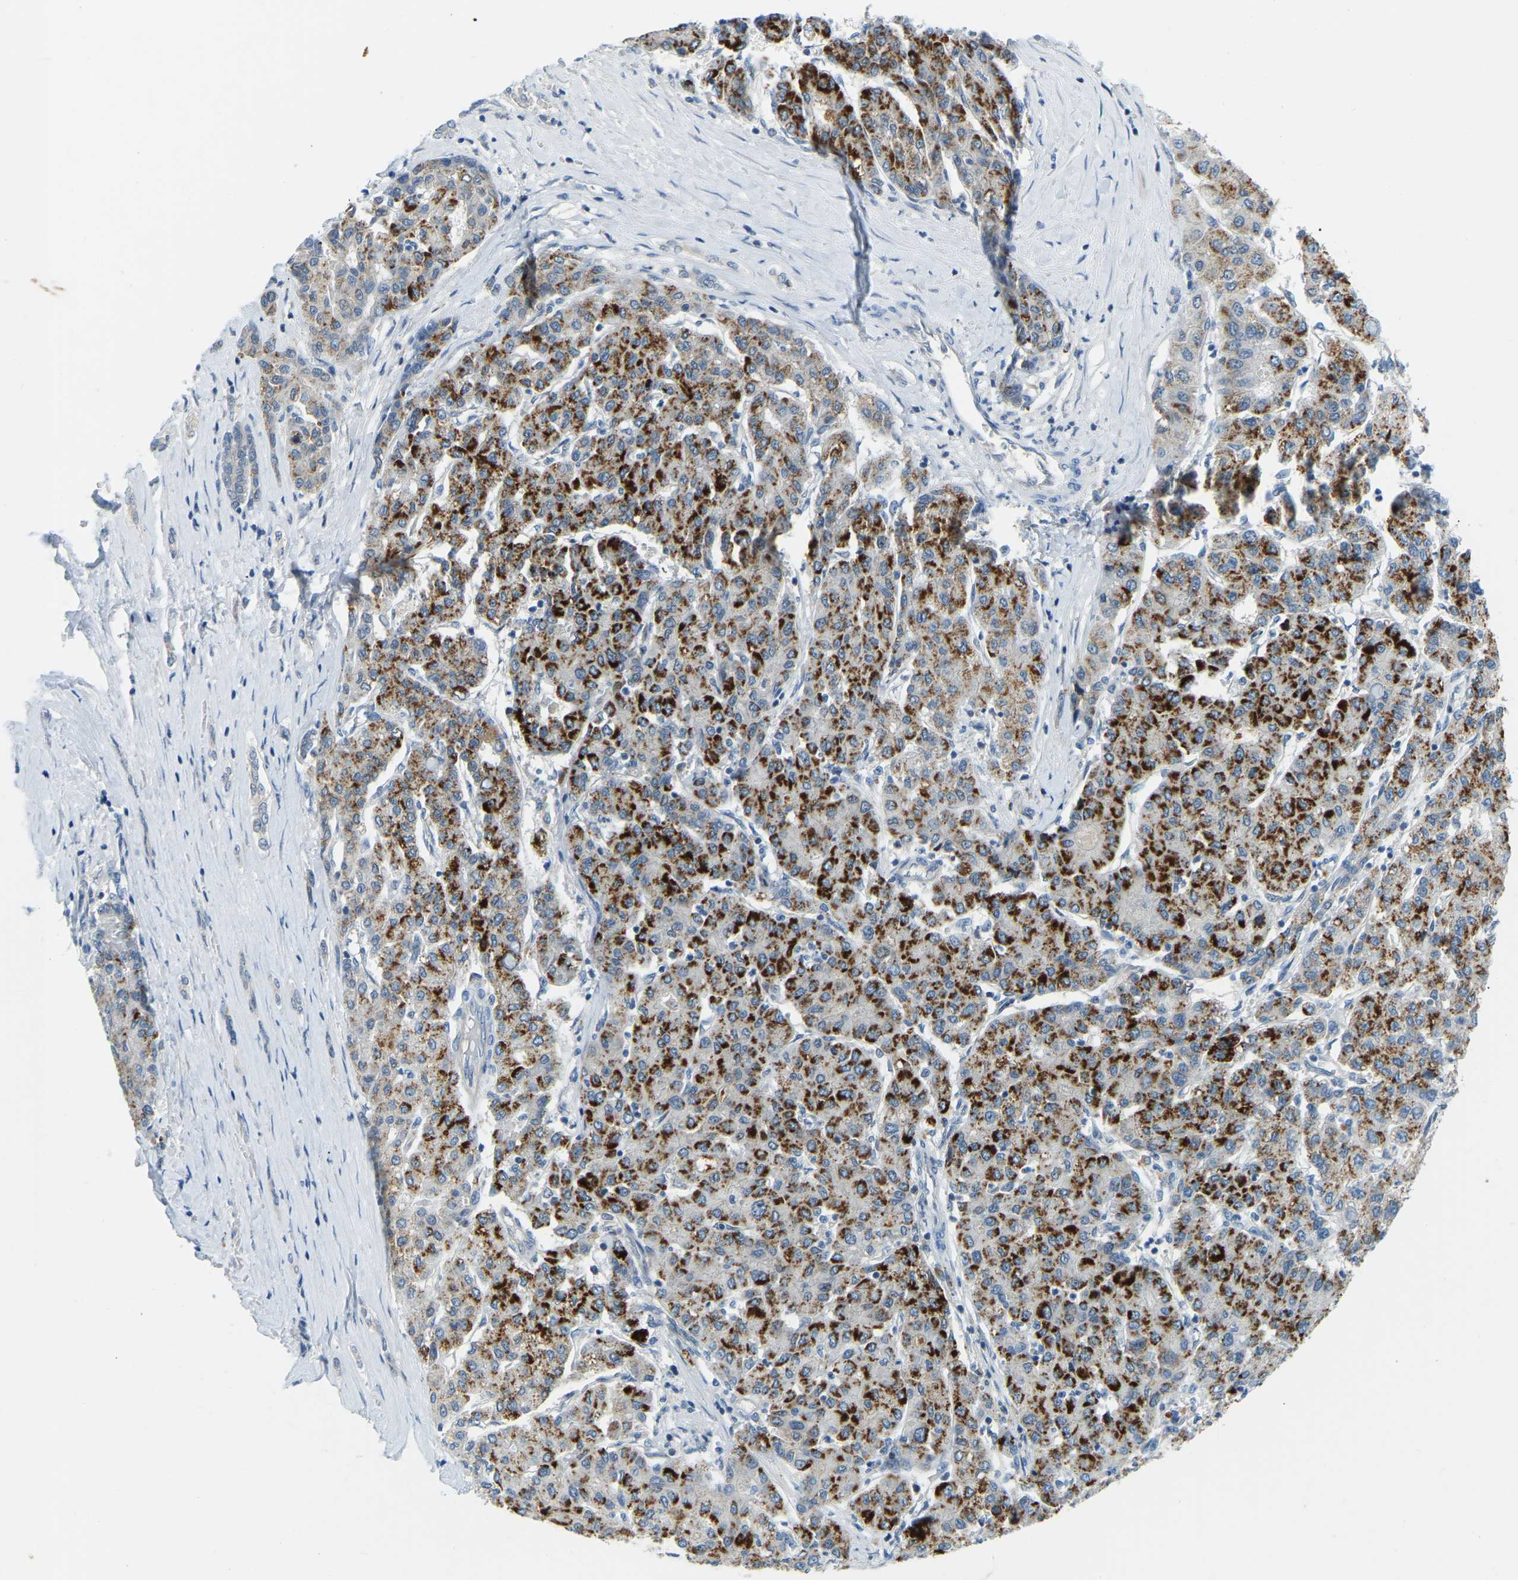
{"staining": {"intensity": "strong", "quantity": ">75%", "location": "cytoplasmic/membranous"}, "tissue": "liver cancer", "cell_type": "Tumor cells", "image_type": "cancer", "snomed": [{"axis": "morphology", "description": "Carcinoma, Hepatocellular, NOS"}, {"axis": "topography", "description": "Liver"}], "caption": "This micrograph shows immunohistochemistry (IHC) staining of liver cancer, with high strong cytoplasmic/membranous positivity in approximately >75% of tumor cells.", "gene": "NME8", "patient": {"sex": "male", "age": 65}}